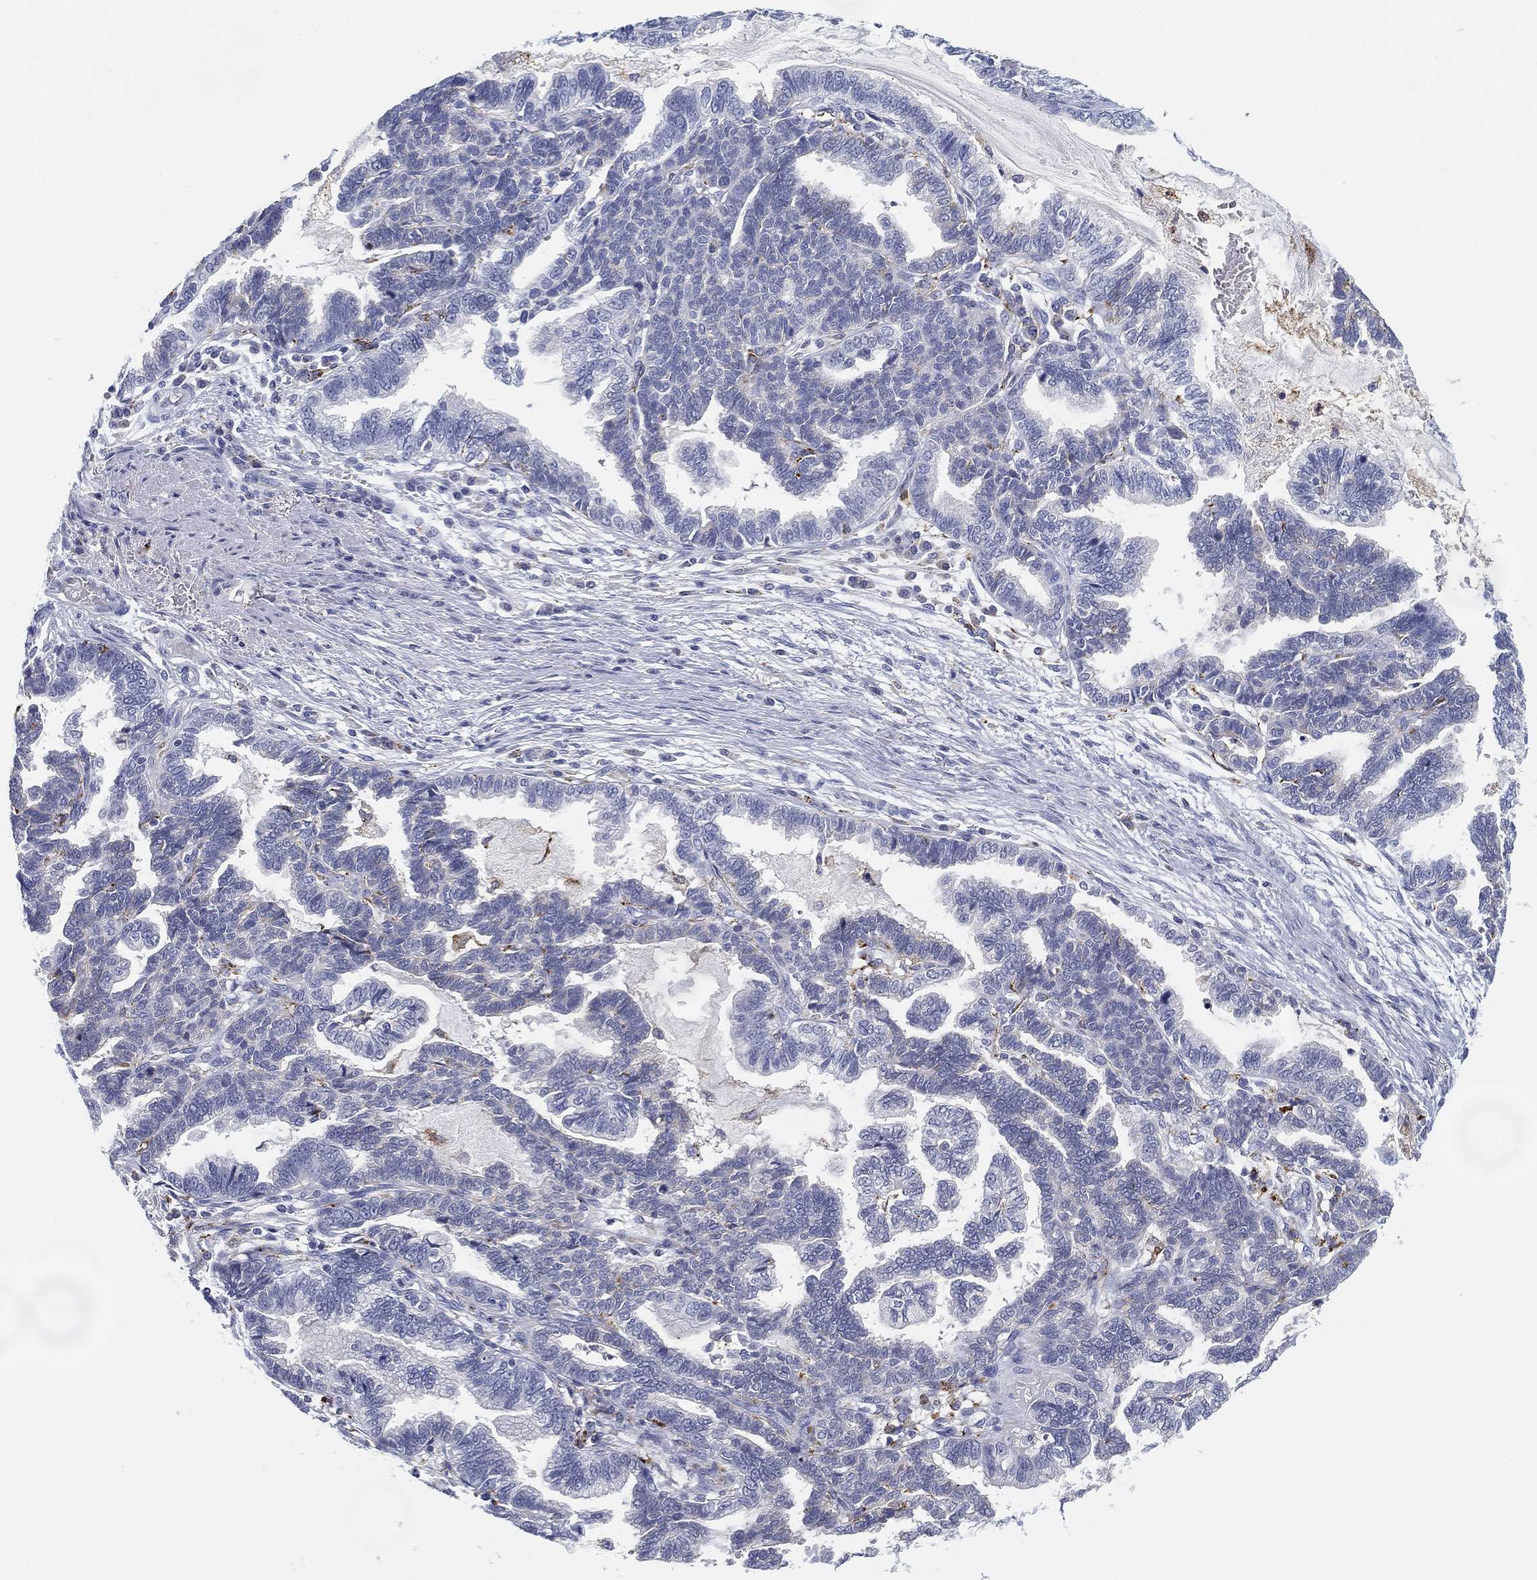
{"staining": {"intensity": "negative", "quantity": "none", "location": "none"}, "tissue": "stomach cancer", "cell_type": "Tumor cells", "image_type": "cancer", "snomed": [{"axis": "morphology", "description": "Adenocarcinoma, NOS"}, {"axis": "topography", "description": "Stomach"}], "caption": "A micrograph of human stomach adenocarcinoma is negative for staining in tumor cells.", "gene": "NPC2", "patient": {"sex": "male", "age": 83}}